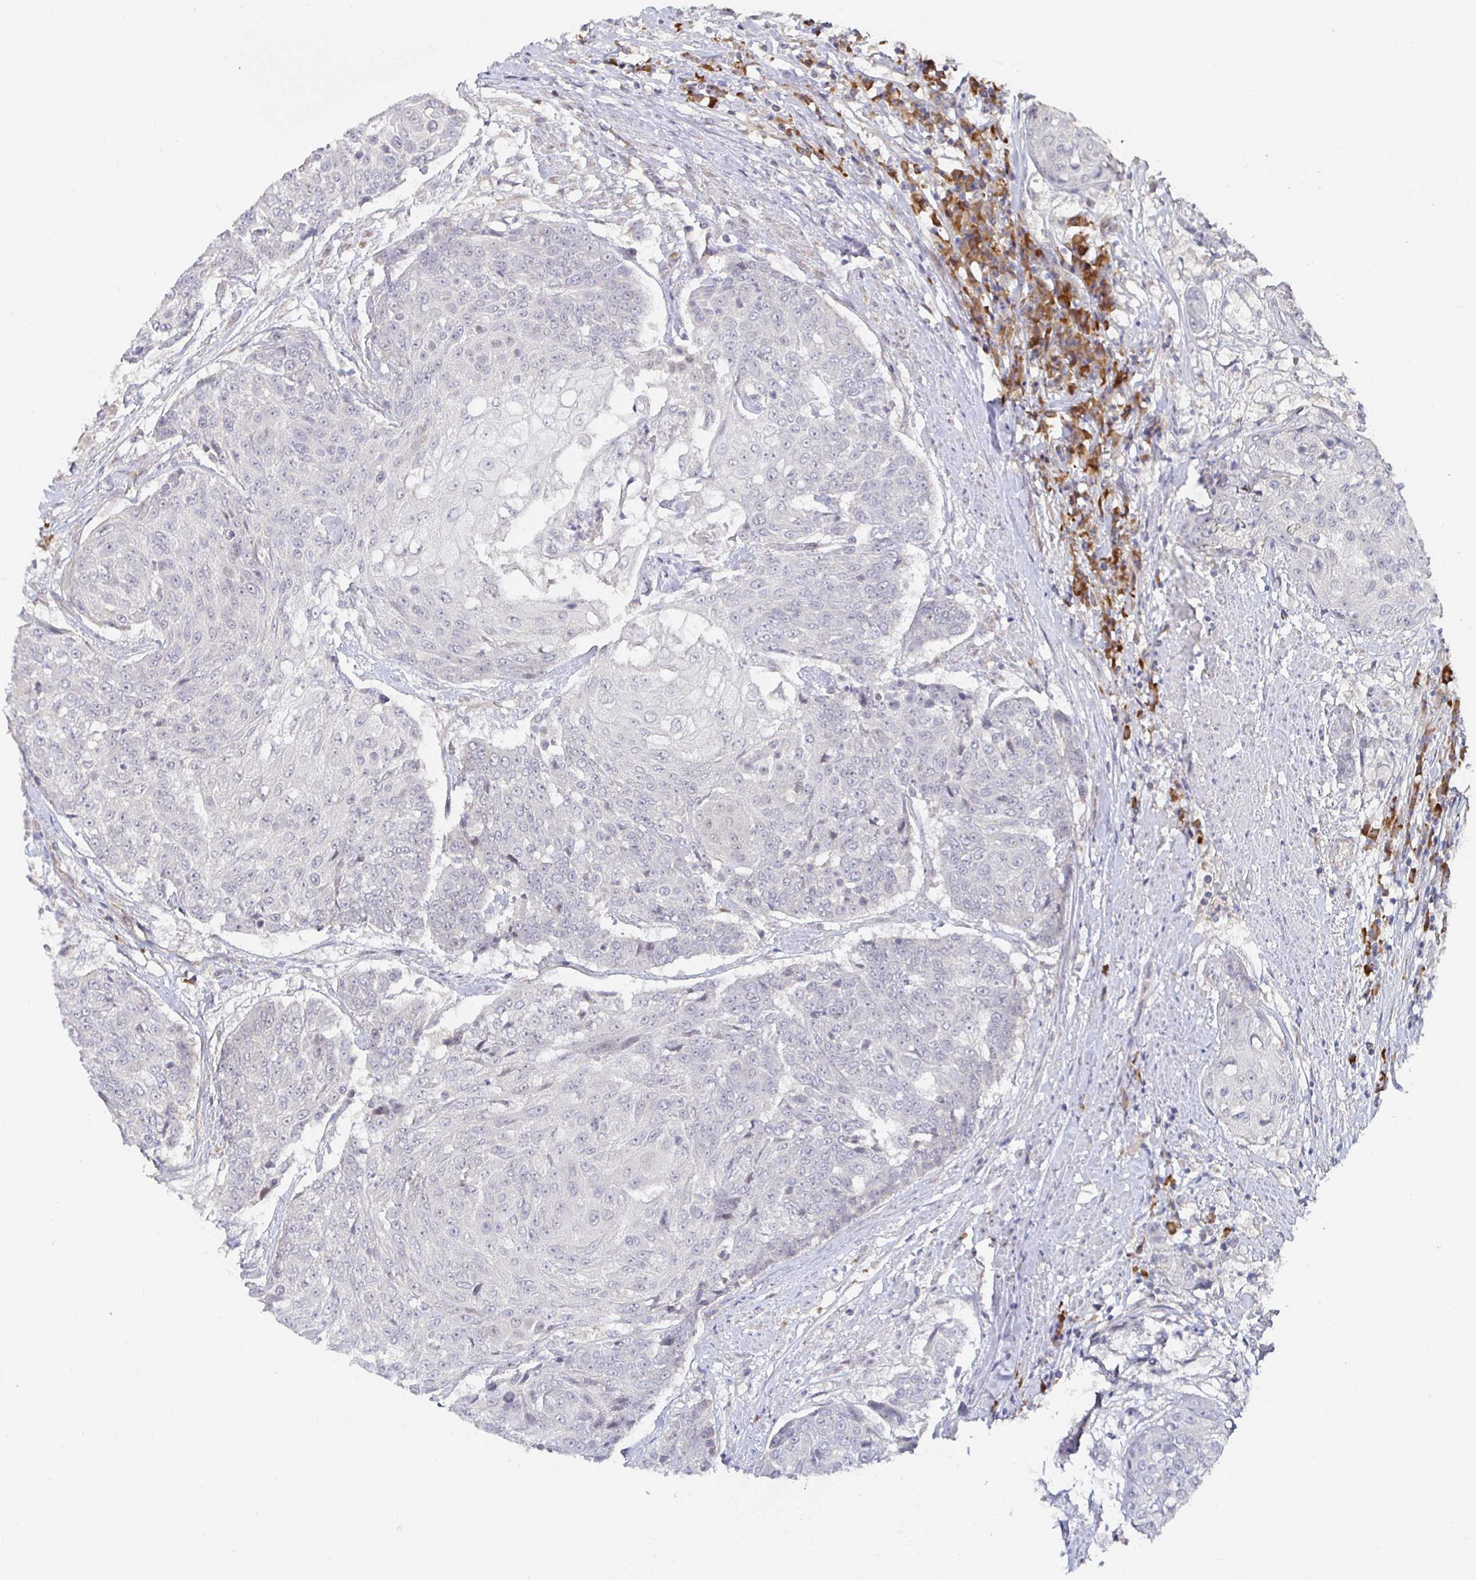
{"staining": {"intensity": "weak", "quantity": "<25%", "location": "nuclear"}, "tissue": "urothelial cancer", "cell_type": "Tumor cells", "image_type": "cancer", "snomed": [{"axis": "morphology", "description": "Urothelial carcinoma, High grade"}, {"axis": "topography", "description": "Urinary bladder"}], "caption": "Urothelial cancer was stained to show a protein in brown. There is no significant expression in tumor cells.", "gene": "MEIS1", "patient": {"sex": "female", "age": 63}}